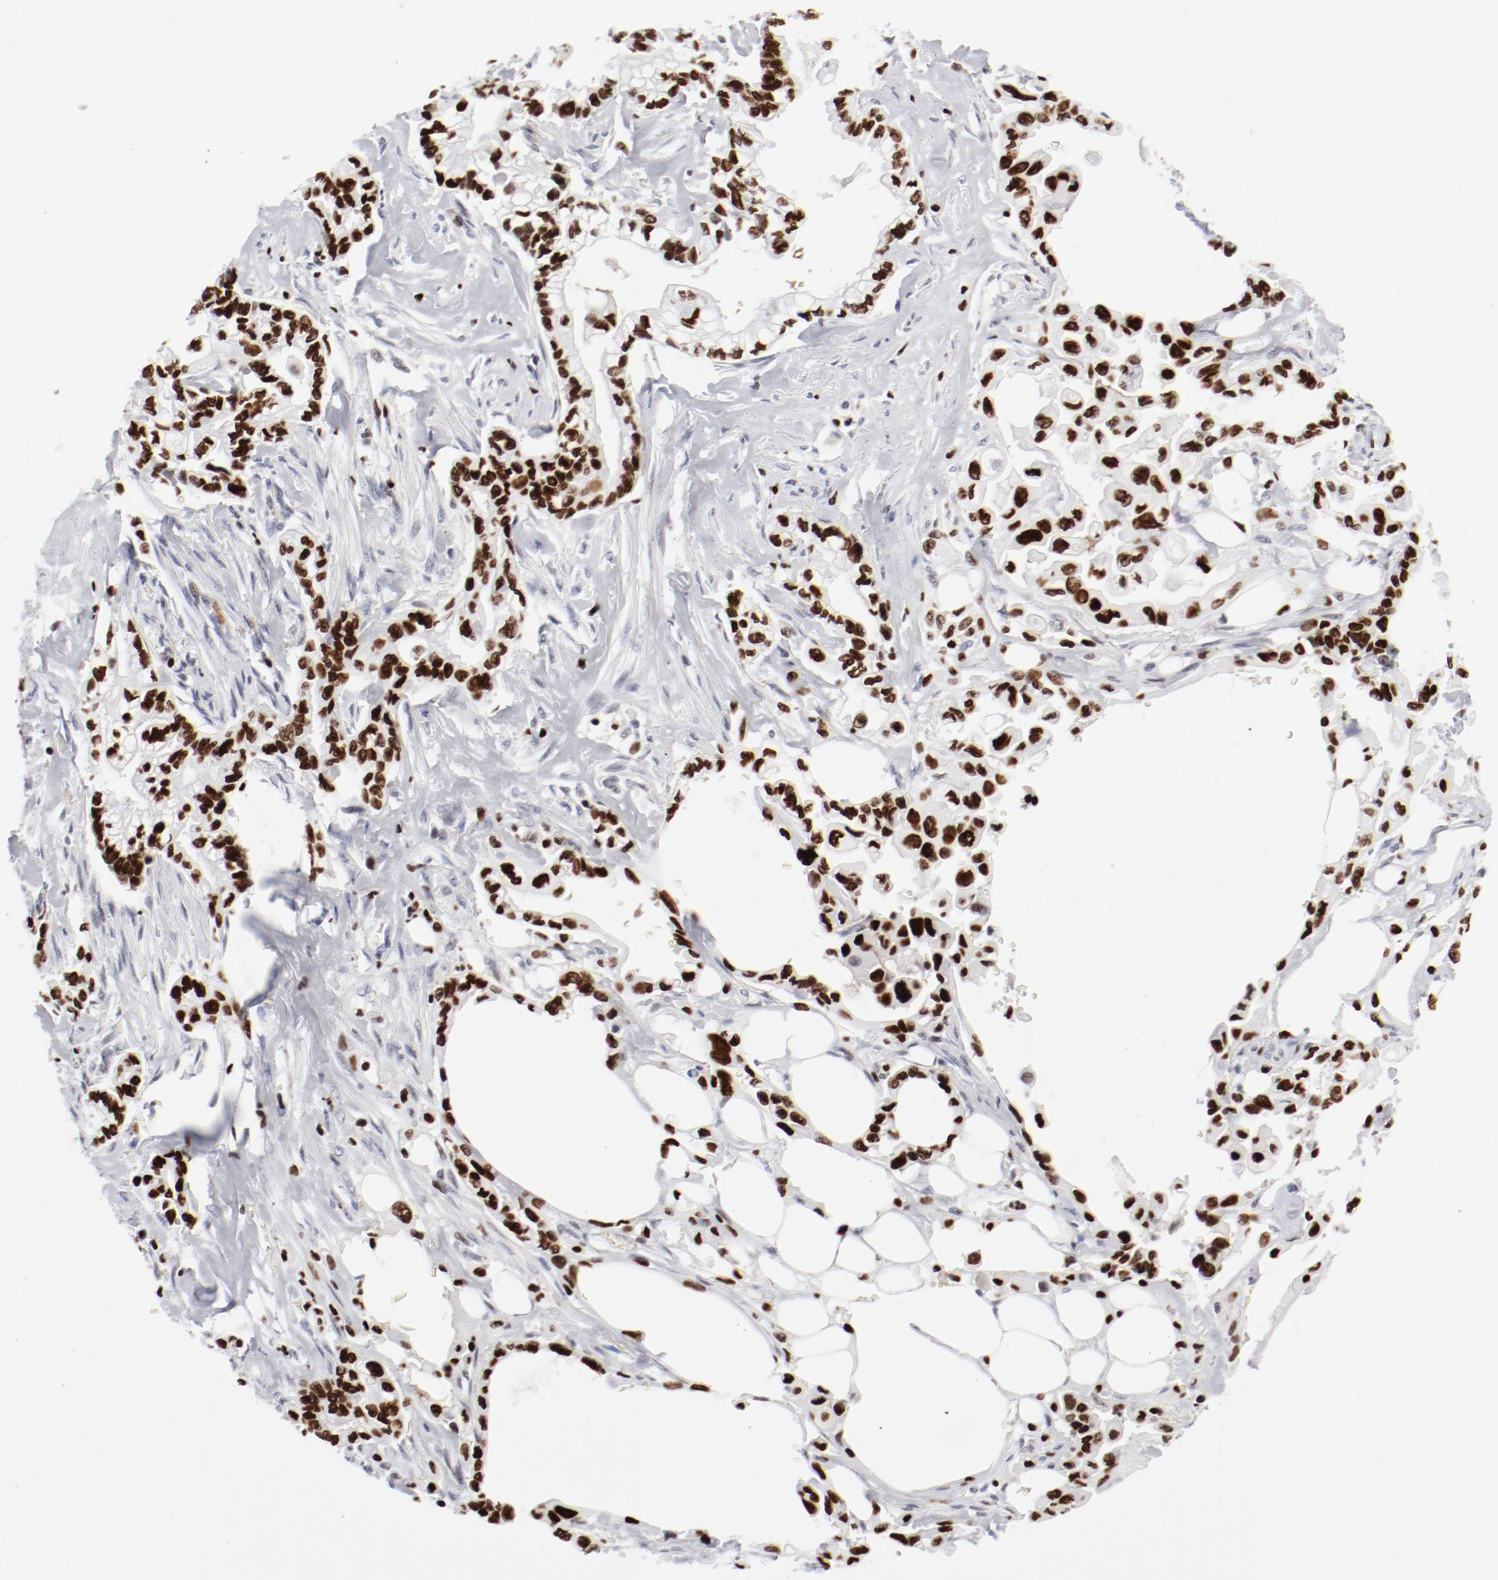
{"staining": {"intensity": "strong", "quantity": ">75%", "location": "nuclear"}, "tissue": "pancreatic cancer", "cell_type": "Tumor cells", "image_type": "cancer", "snomed": [{"axis": "morphology", "description": "Normal tissue, NOS"}, {"axis": "topography", "description": "Pancreas"}], "caption": "Immunohistochemical staining of pancreatic cancer reveals strong nuclear protein expression in approximately >75% of tumor cells.", "gene": "SMARCC2", "patient": {"sex": "male", "age": 42}}